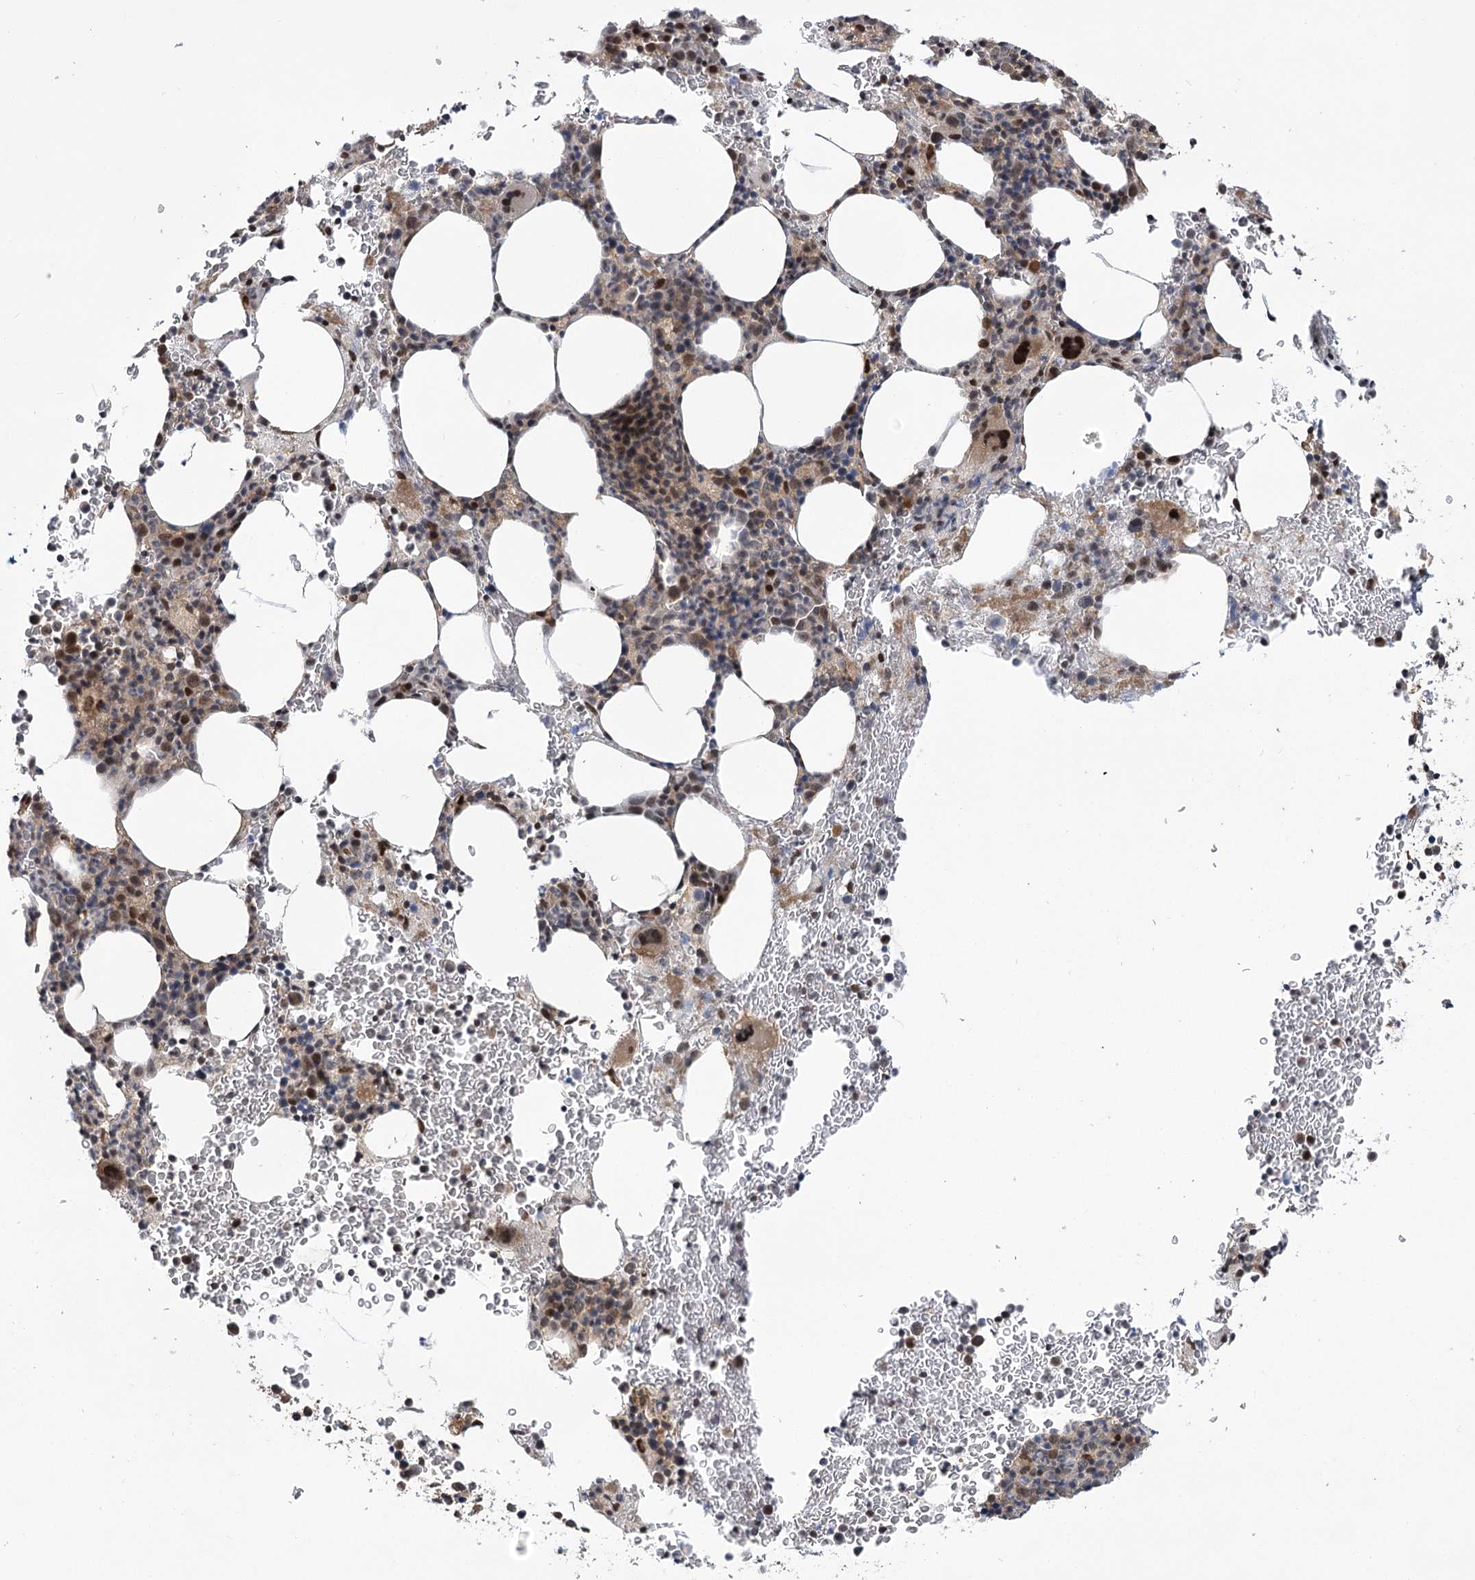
{"staining": {"intensity": "moderate", "quantity": "<25%", "location": "cytoplasmic/membranous,nuclear"}, "tissue": "bone marrow", "cell_type": "Hematopoietic cells", "image_type": "normal", "snomed": [{"axis": "morphology", "description": "Normal tissue, NOS"}, {"axis": "topography", "description": "Bone marrow"}], "caption": "A micrograph of human bone marrow stained for a protein reveals moderate cytoplasmic/membranous,nuclear brown staining in hematopoietic cells.", "gene": "HELQ", "patient": {"sex": "male", "age": 79}}